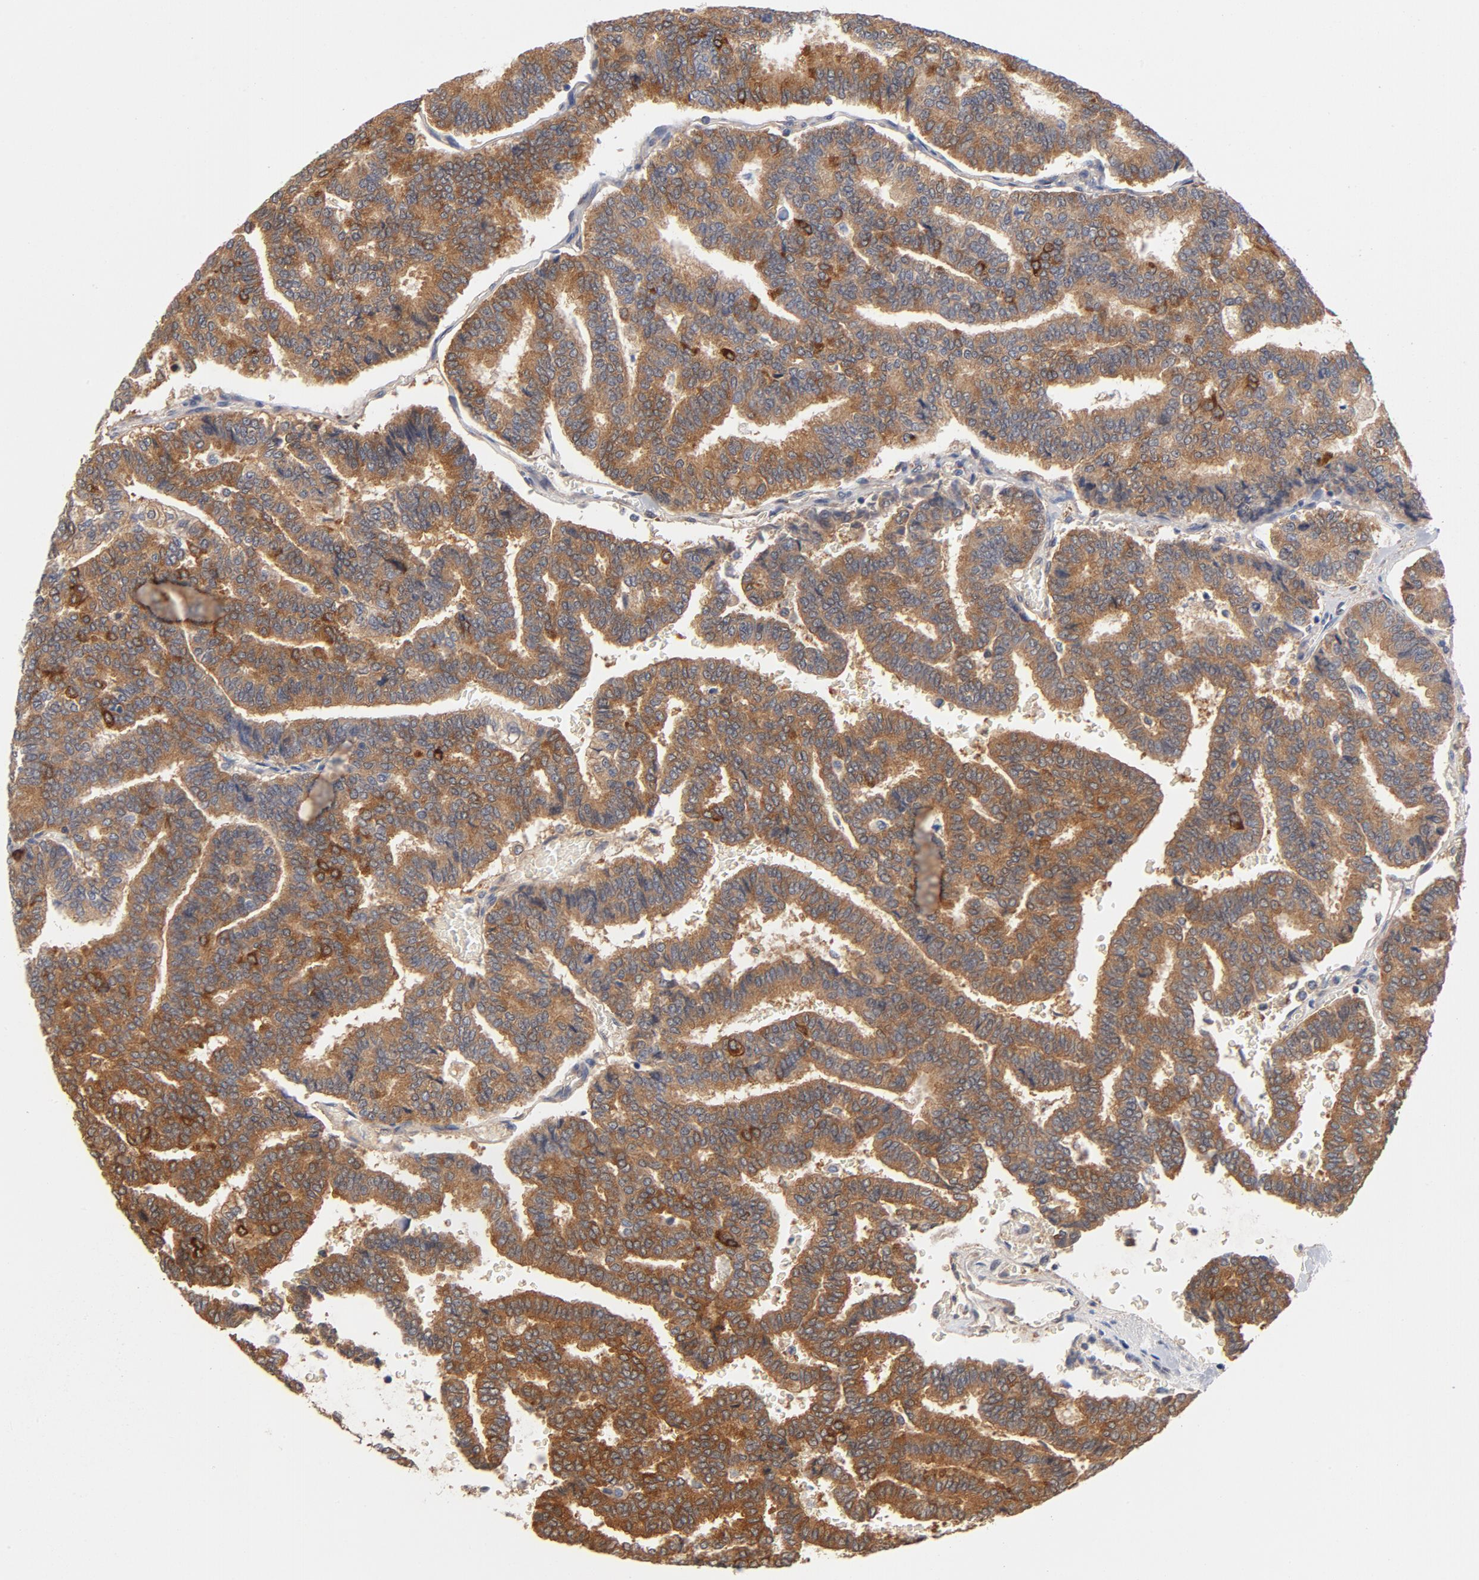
{"staining": {"intensity": "moderate", "quantity": ">75%", "location": "cytoplasmic/membranous"}, "tissue": "thyroid cancer", "cell_type": "Tumor cells", "image_type": "cancer", "snomed": [{"axis": "morphology", "description": "Papillary adenocarcinoma, NOS"}, {"axis": "topography", "description": "Thyroid gland"}], "caption": "High-power microscopy captured an IHC image of thyroid cancer (papillary adenocarcinoma), revealing moderate cytoplasmic/membranous expression in approximately >75% of tumor cells. The staining is performed using DAB (3,3'-diaminobenzidine) brown chromogen to label protein expression. The nuclei are counter-stained blue using hematoxylin.", "gene": "ASMTL", "patient": {"sex": "female", "age": 35}}